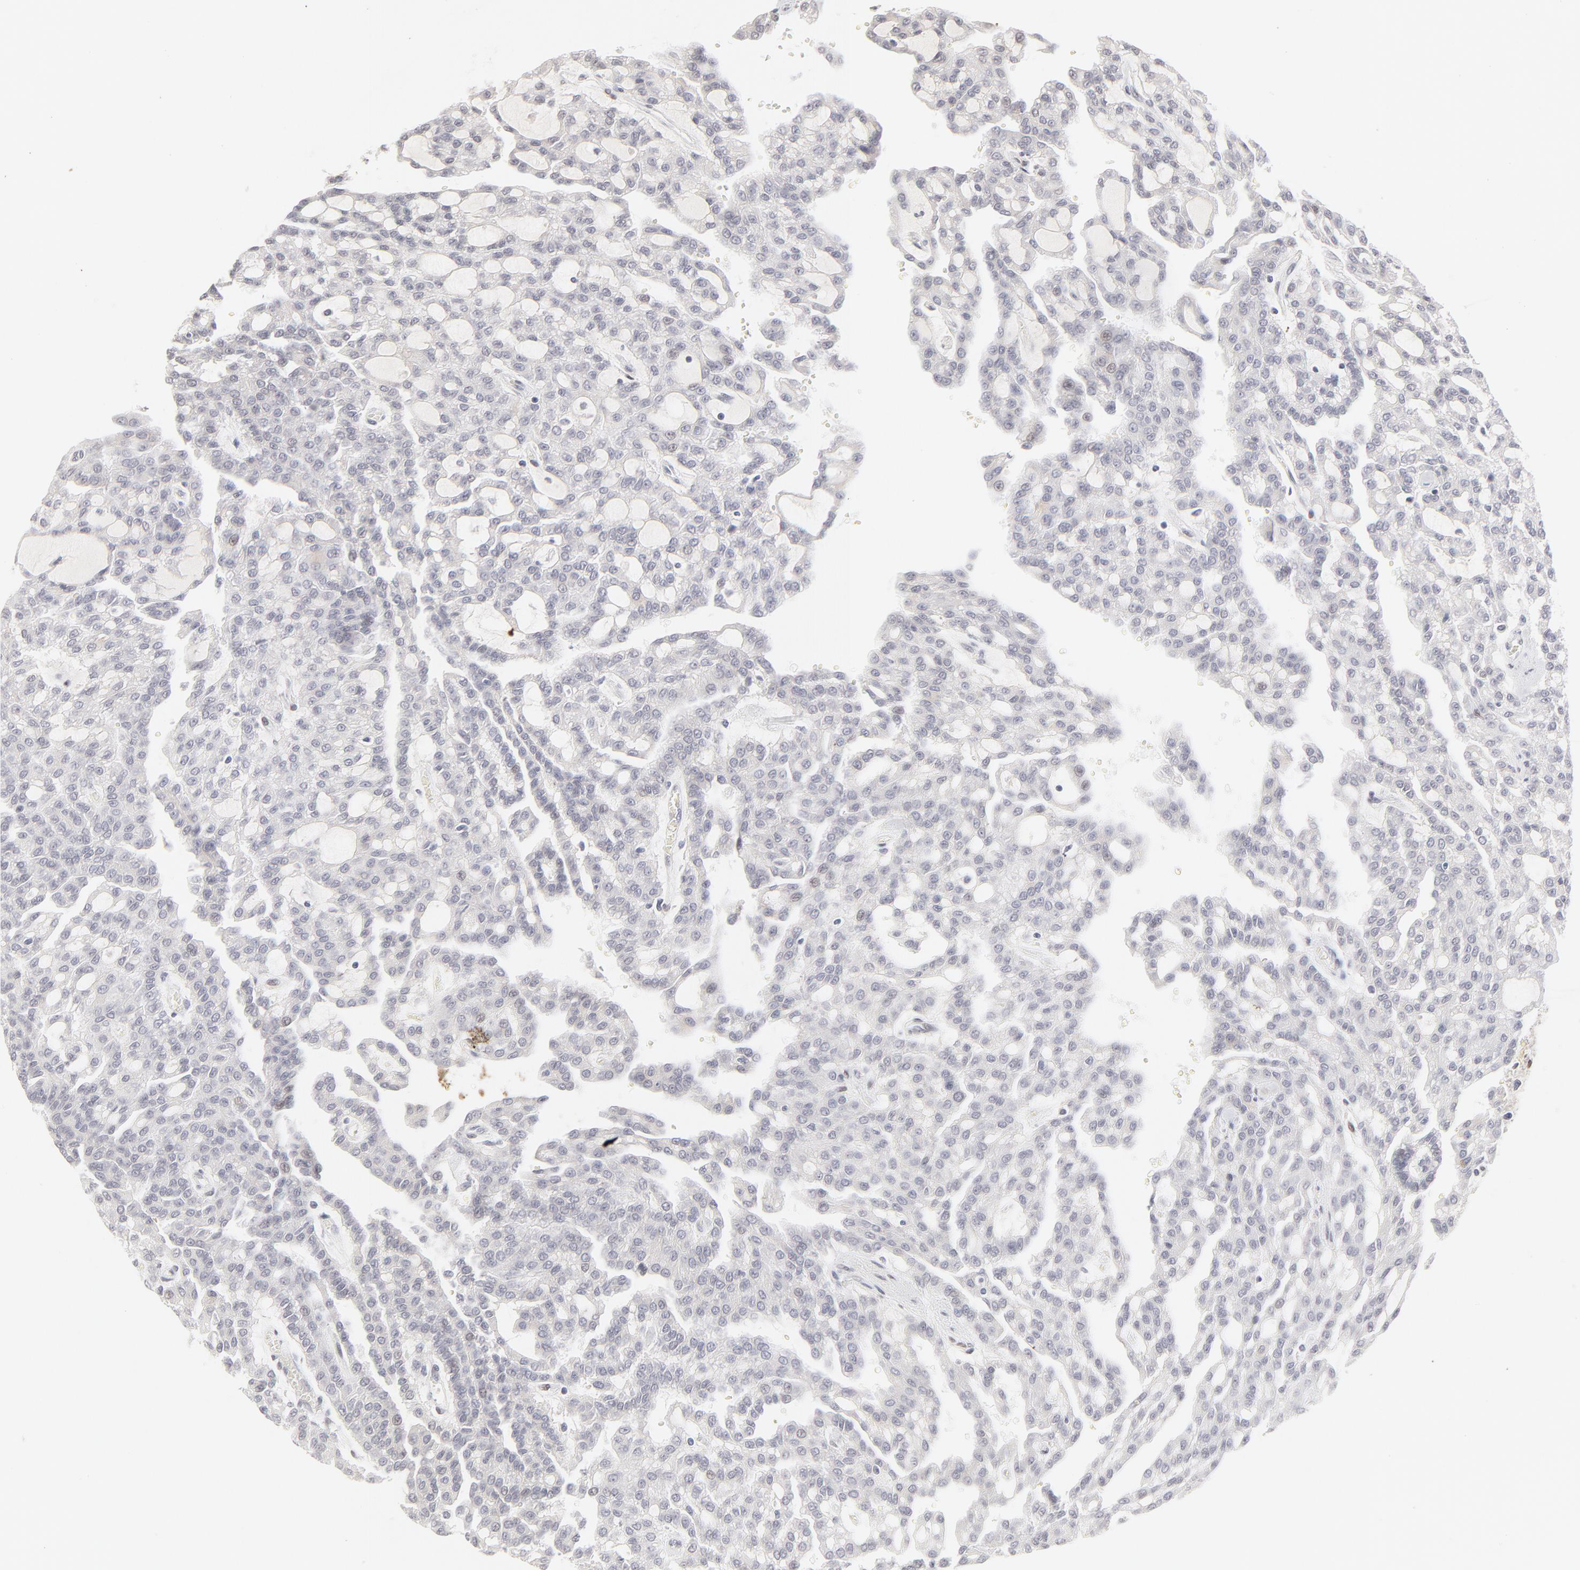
{"staining": {"intensity": "negative", "quantity": "none", "location": "none"}, "tissue": "renal cancer", "cell_type": "Tumor cells", "image_type": "cancer", "snomed": [{"axis": "morphology", "description": "Adenocarcinoma, NOS"}, {"axis": "topography", "description": "Kidney"}], "caption": "This is an IHC micrograph of adenocarcinoma (renal). There is no staining in tumor cells.", "gene": "PBX3", "patient": {"sex": "male", "age": 63}}